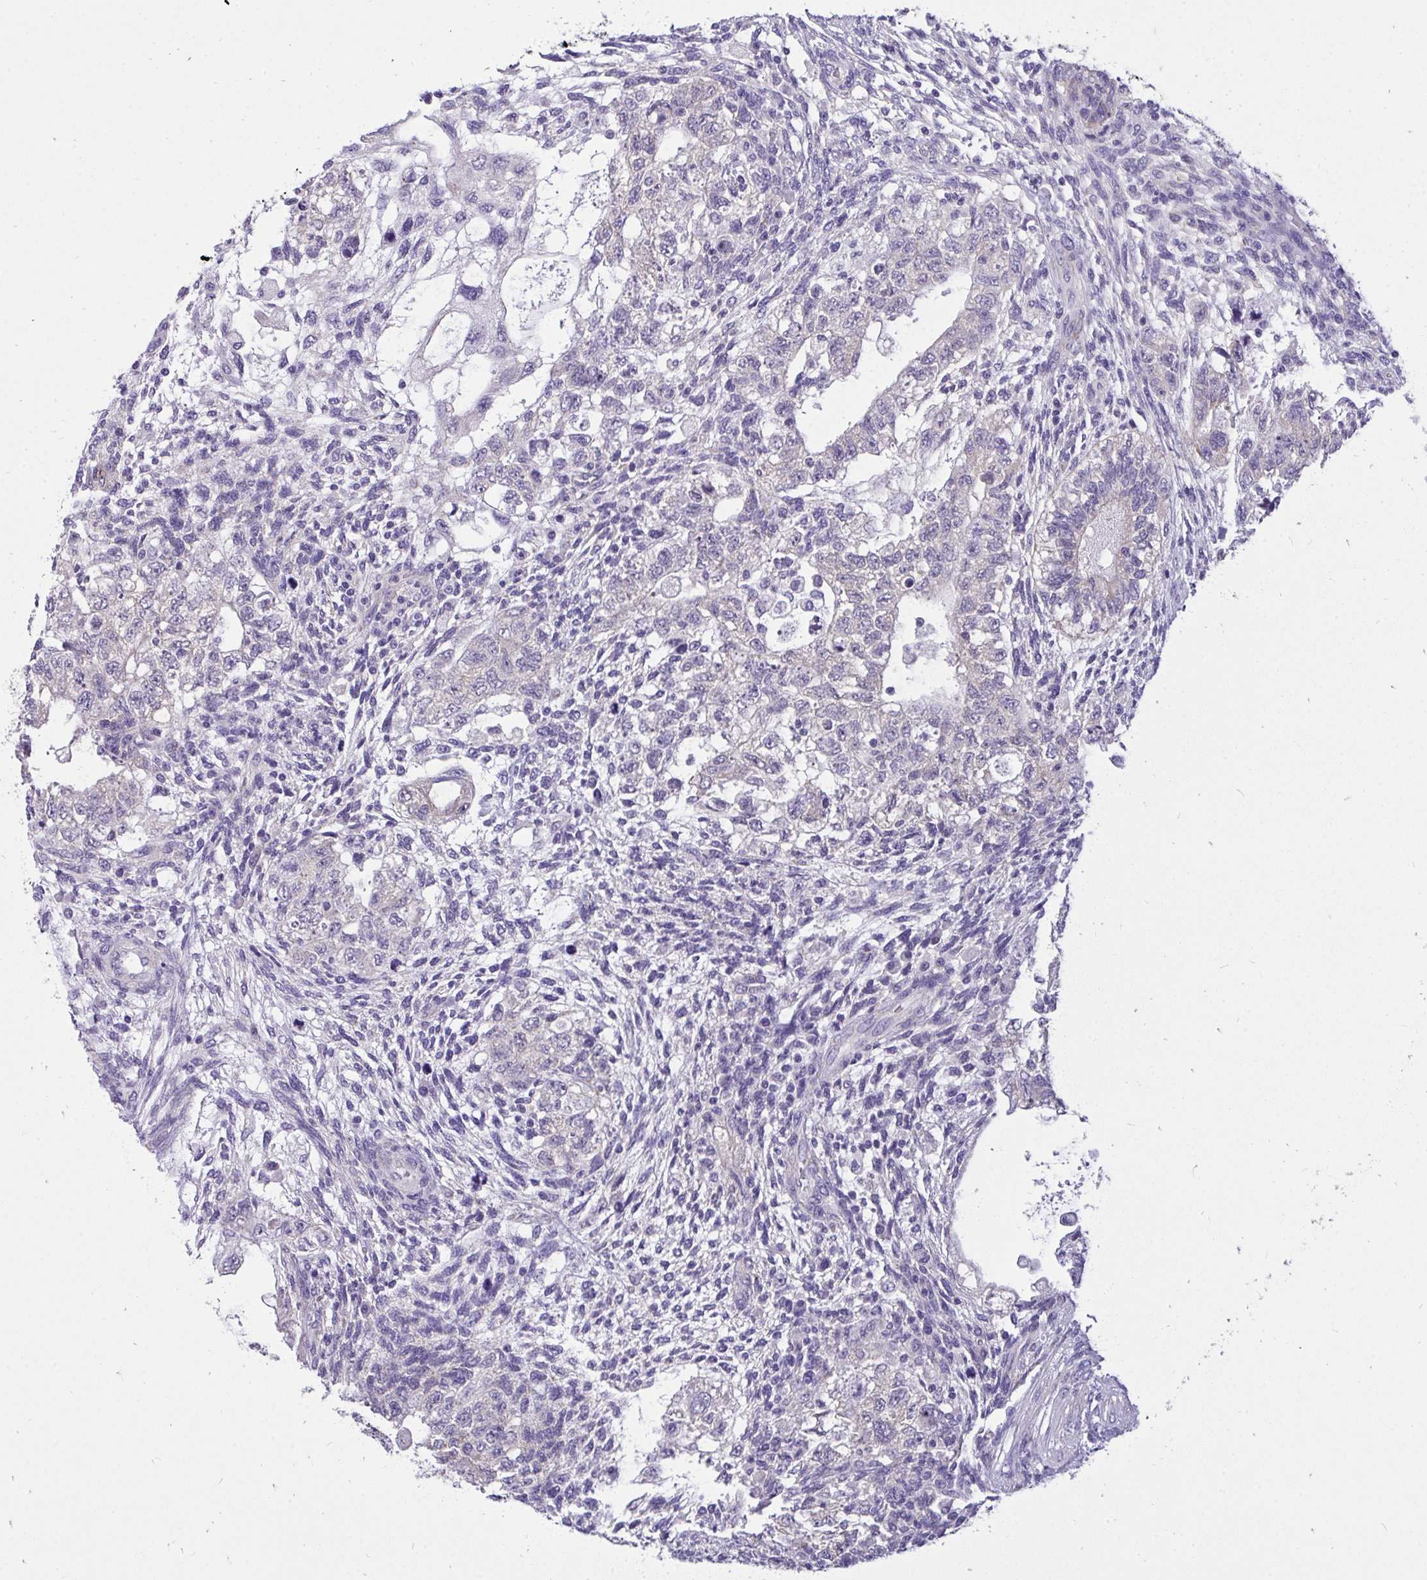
{"staining": {"intensity": "negative", "quantity": "none", "location": "none"}, "tissue": "testis cancer", "cell_type": "Tumor cells", "image_type": "cancer", "snomed": [{"axis": "morphology", "description": "Normal tissue, NOS"}, {"axis": "morphology", "description": "Carcinoma, Embryonal, NOS"}, {"axis": "topography", "description": "Testis"}], "caption": "Immunohistochemistry micrograph of neoplastic tissue: testis cancer (embryonal carcinoma) stained with DAB shows no significant protein staining in tumor cells.", "gene": "VGLL3", "patient": {"sex": "male", "age": 36}}